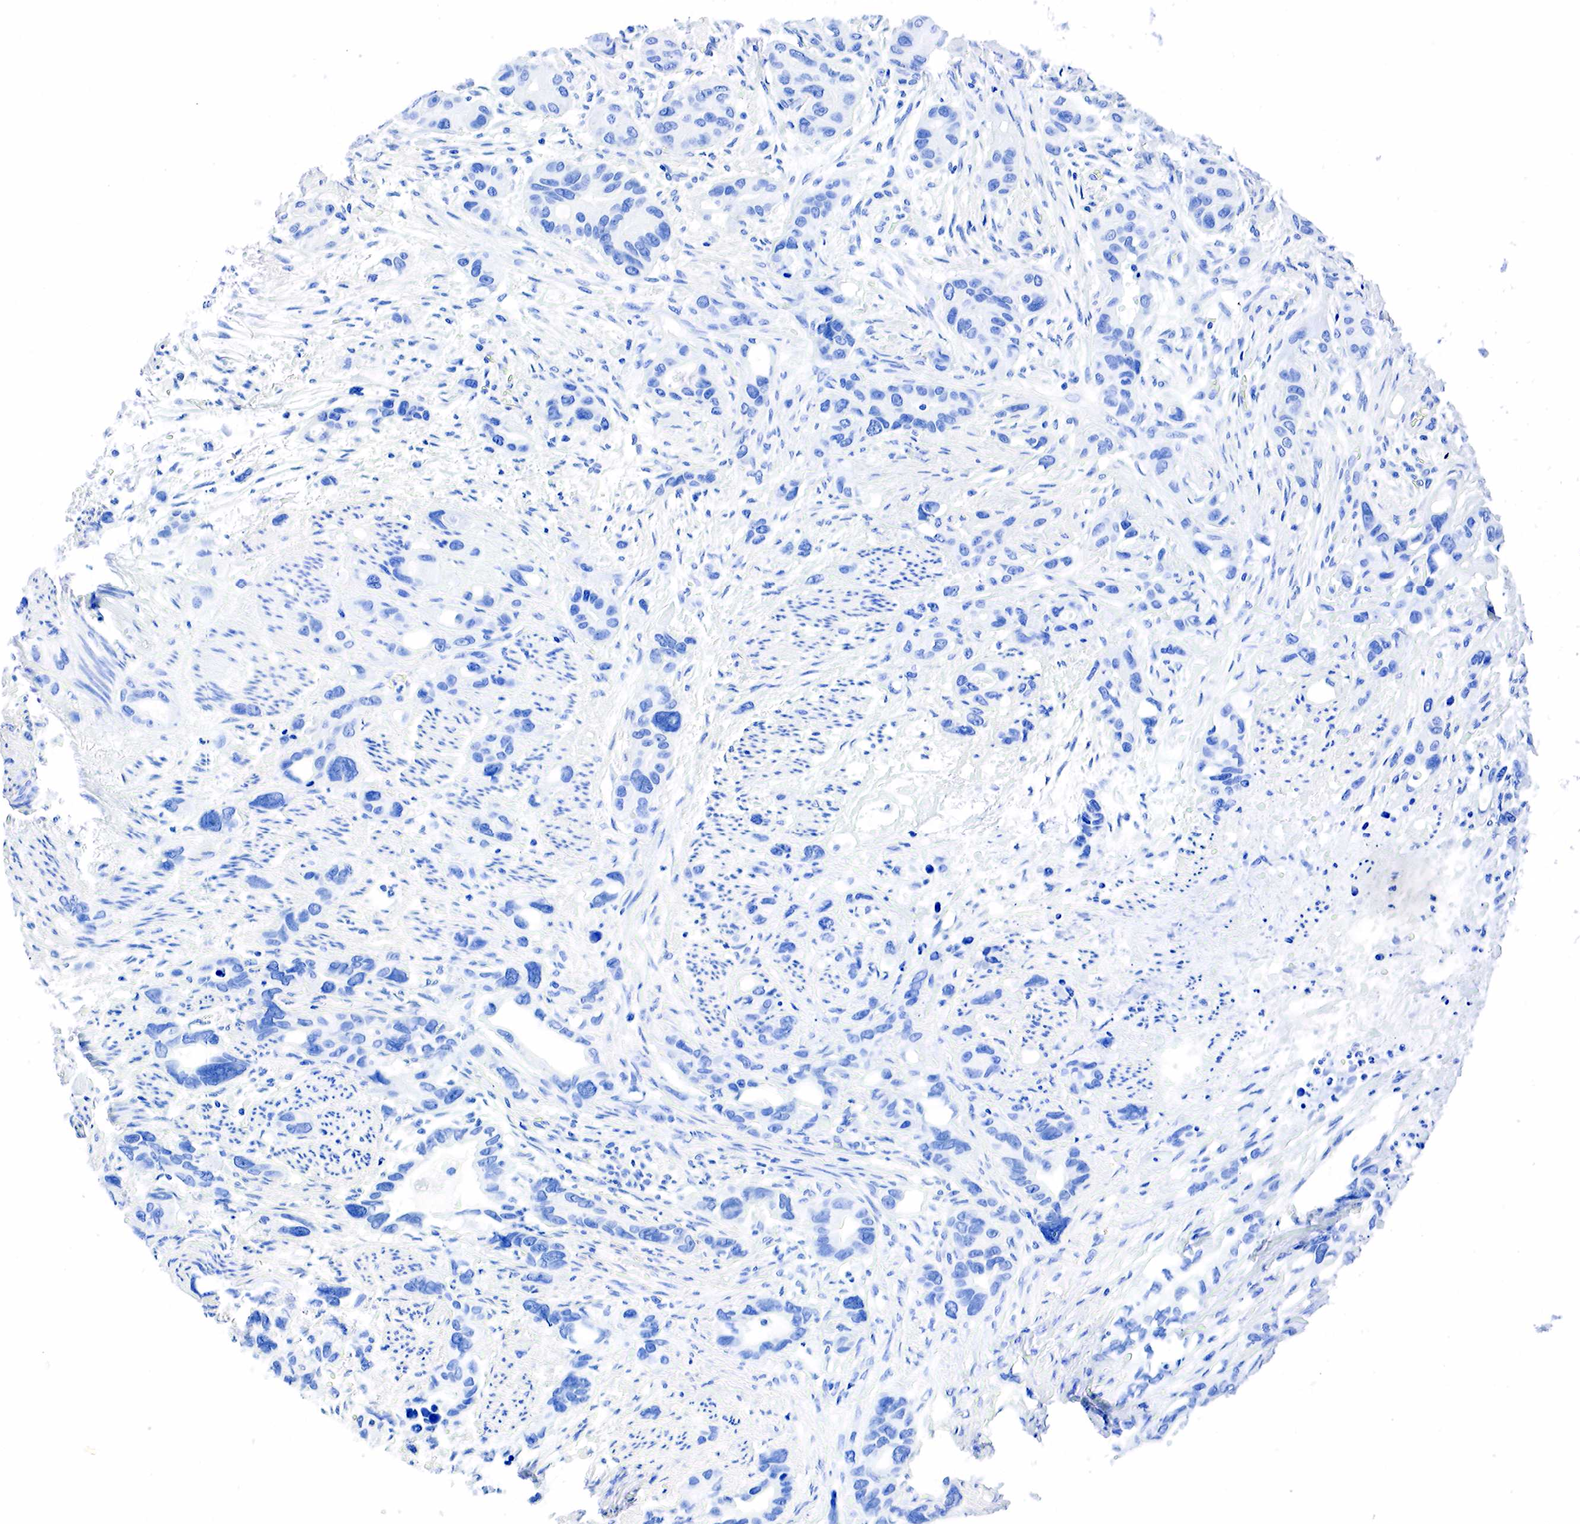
{"staining": {"intensity": "negative", "quantity": "none", "location": "none"}, "tissue": "stomach cancer", "cell_type": "Tumor cells", "image_type": "cancer", "snomed": [{"axis": "morphology", "description": "Adenocarcinoma, NOS"}, {"axis": "topography", "description": "Stomach, upper"}], "caption": "The photomicrograph displays no staining of tumor cells in adenocarcinoma (stomach). The staining is performed using DAB brown chromogen with nuclei counter-stained in using hematoxylin.", "gene": "PTH", "patient": {"sex": "male", "age": 47}}